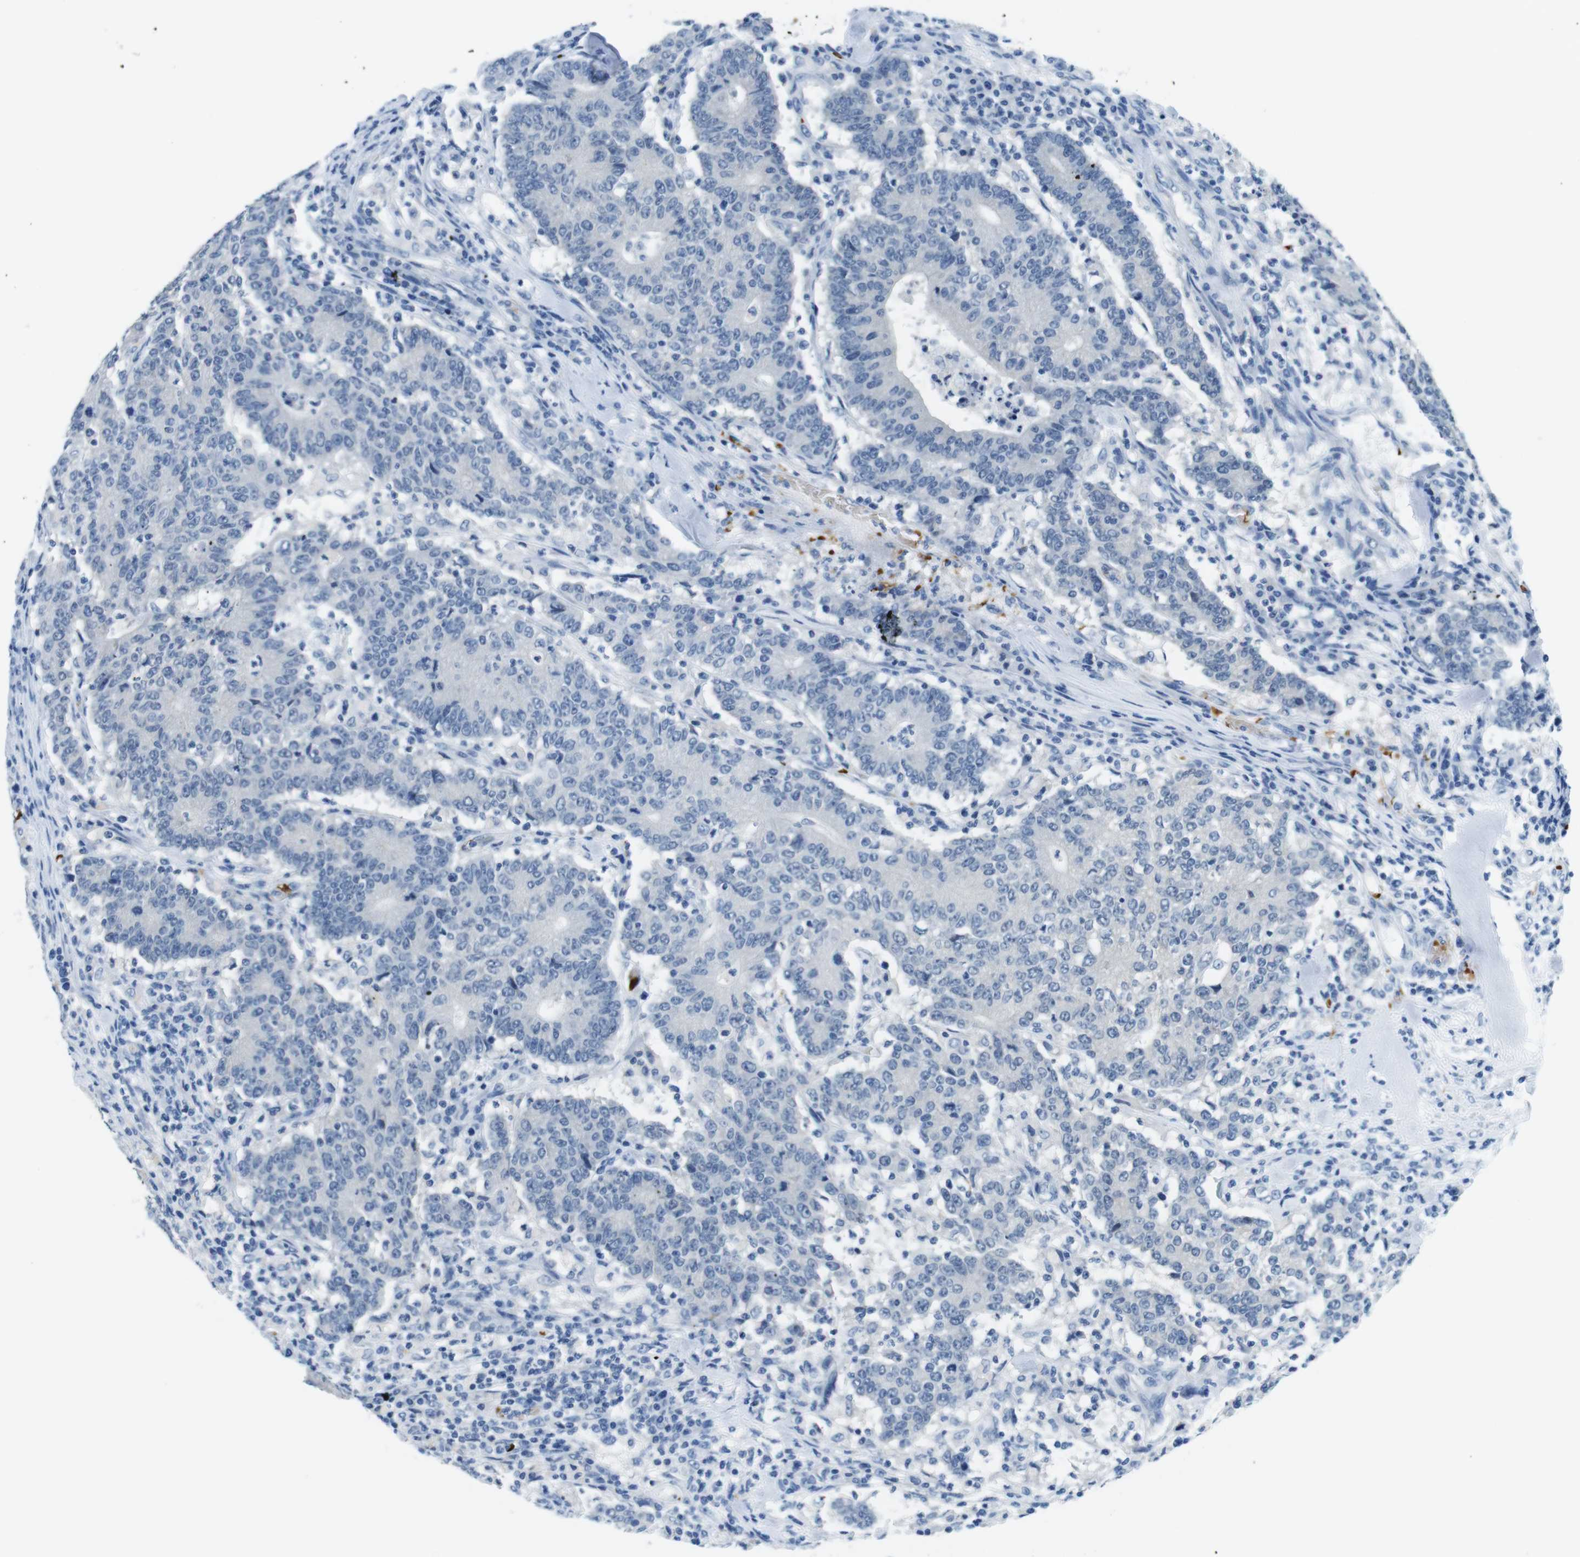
{"staining": {"intensity": "negative", "quantity": "none", "location": "none"}, "tissue": "colorectal cancer", "cell_type": "Tumor cells", "image_type": "cancer", "snomed": [{"axis": "morphology", "description": "Normal tissue, NOS"}, {"axis": "morphology", "description": "Adenocarcinoma, NOS"}, {"axis": "topography", "description": "Colon"}], "caption": "The image exhibits no significant positivity in tumor cells of colorectal adenocarcinoma.", "gene": "TFAP2C", "patient": {"sex": "female", "age": 75}}